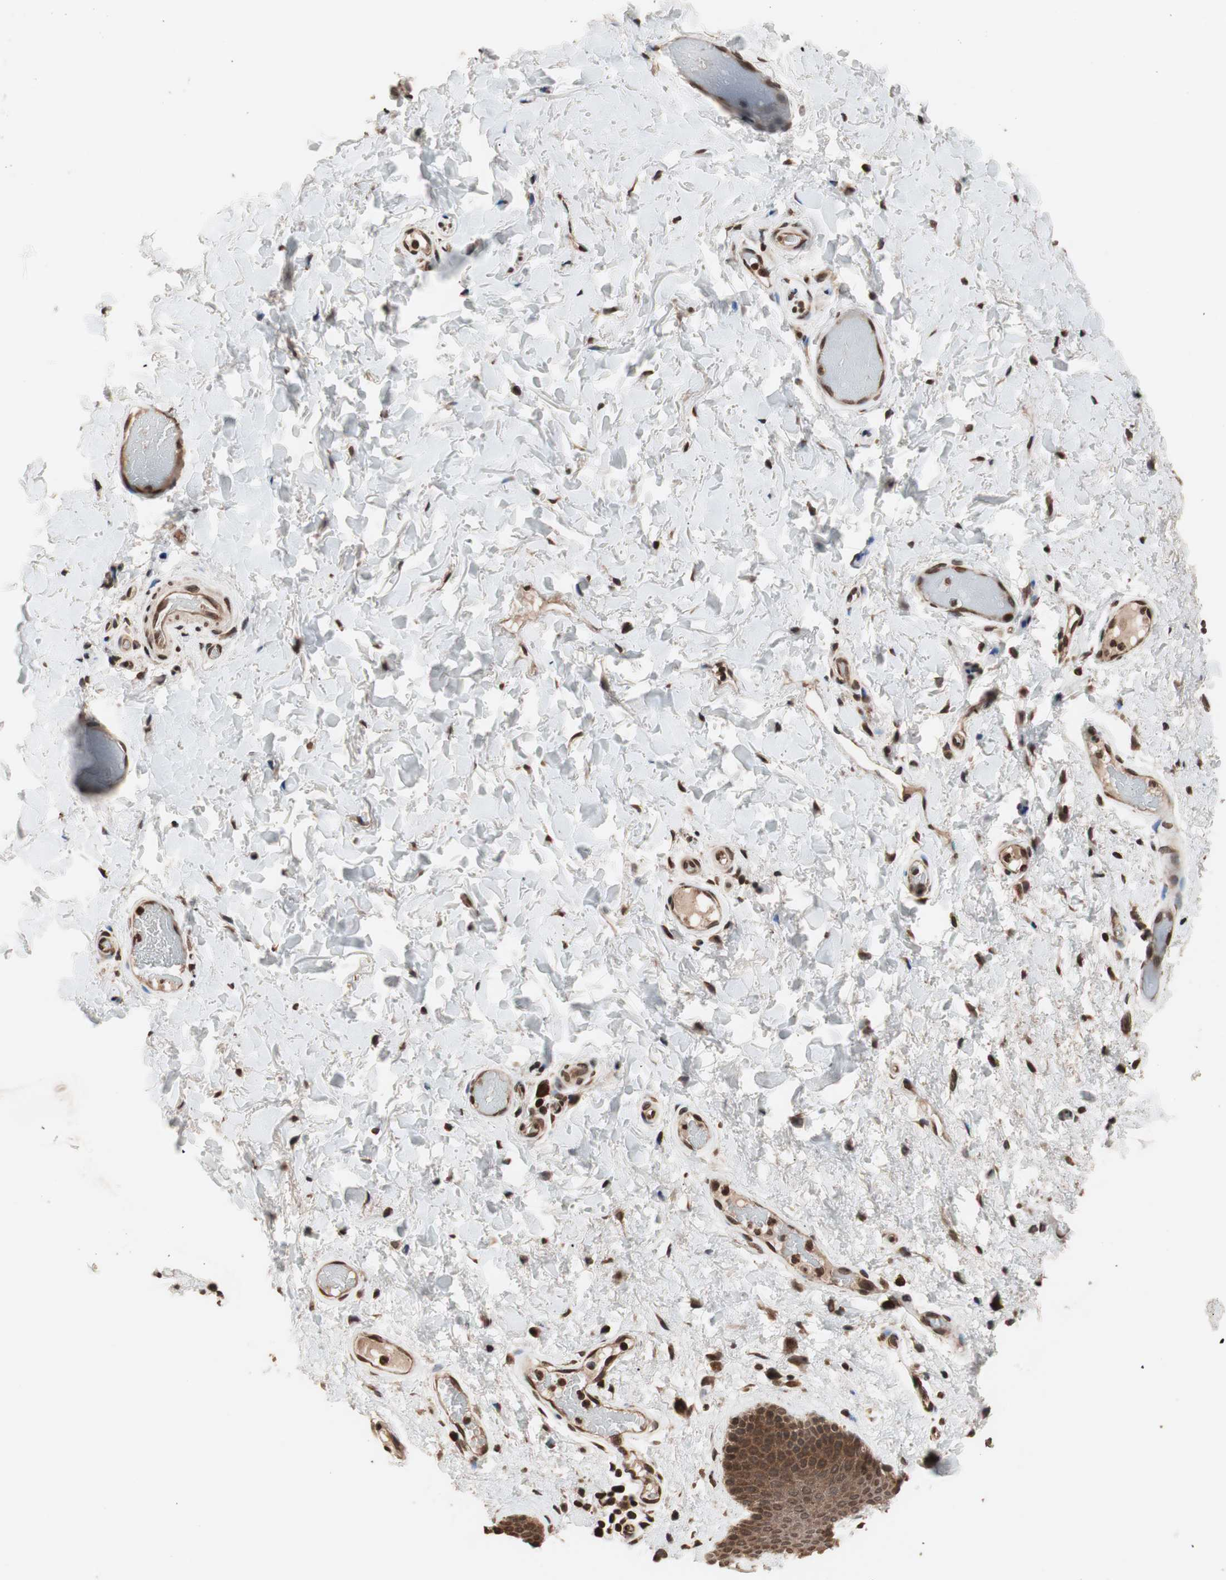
{"staining": {"intensity": "moderate", "quantity": ">75%", "location": "cytoplasmic/membranous,nuclear"}, "tissue": "skin", "cell_type": "Epidermal cells", "image_type": "normal", "snomed": [{"axis": "morphology", "description": "Normal tissue, NOS"}, {"axis": "topography", "description": "Anal"}], "caption": "High-magnification brightfield microscopy of benign skin stained with DAB (brown) and counterstained with hematoxylin (blue). epidermal cells exhibit moderate cytoplasmic/membranous,nuclear staining is appreciated in approximately>75% of cells. The protein of interest is shown in brown color, while the nuclei are stained blue.", "gene": "ZFC3H1", "patient": {"sex": "male", "age": 74}}